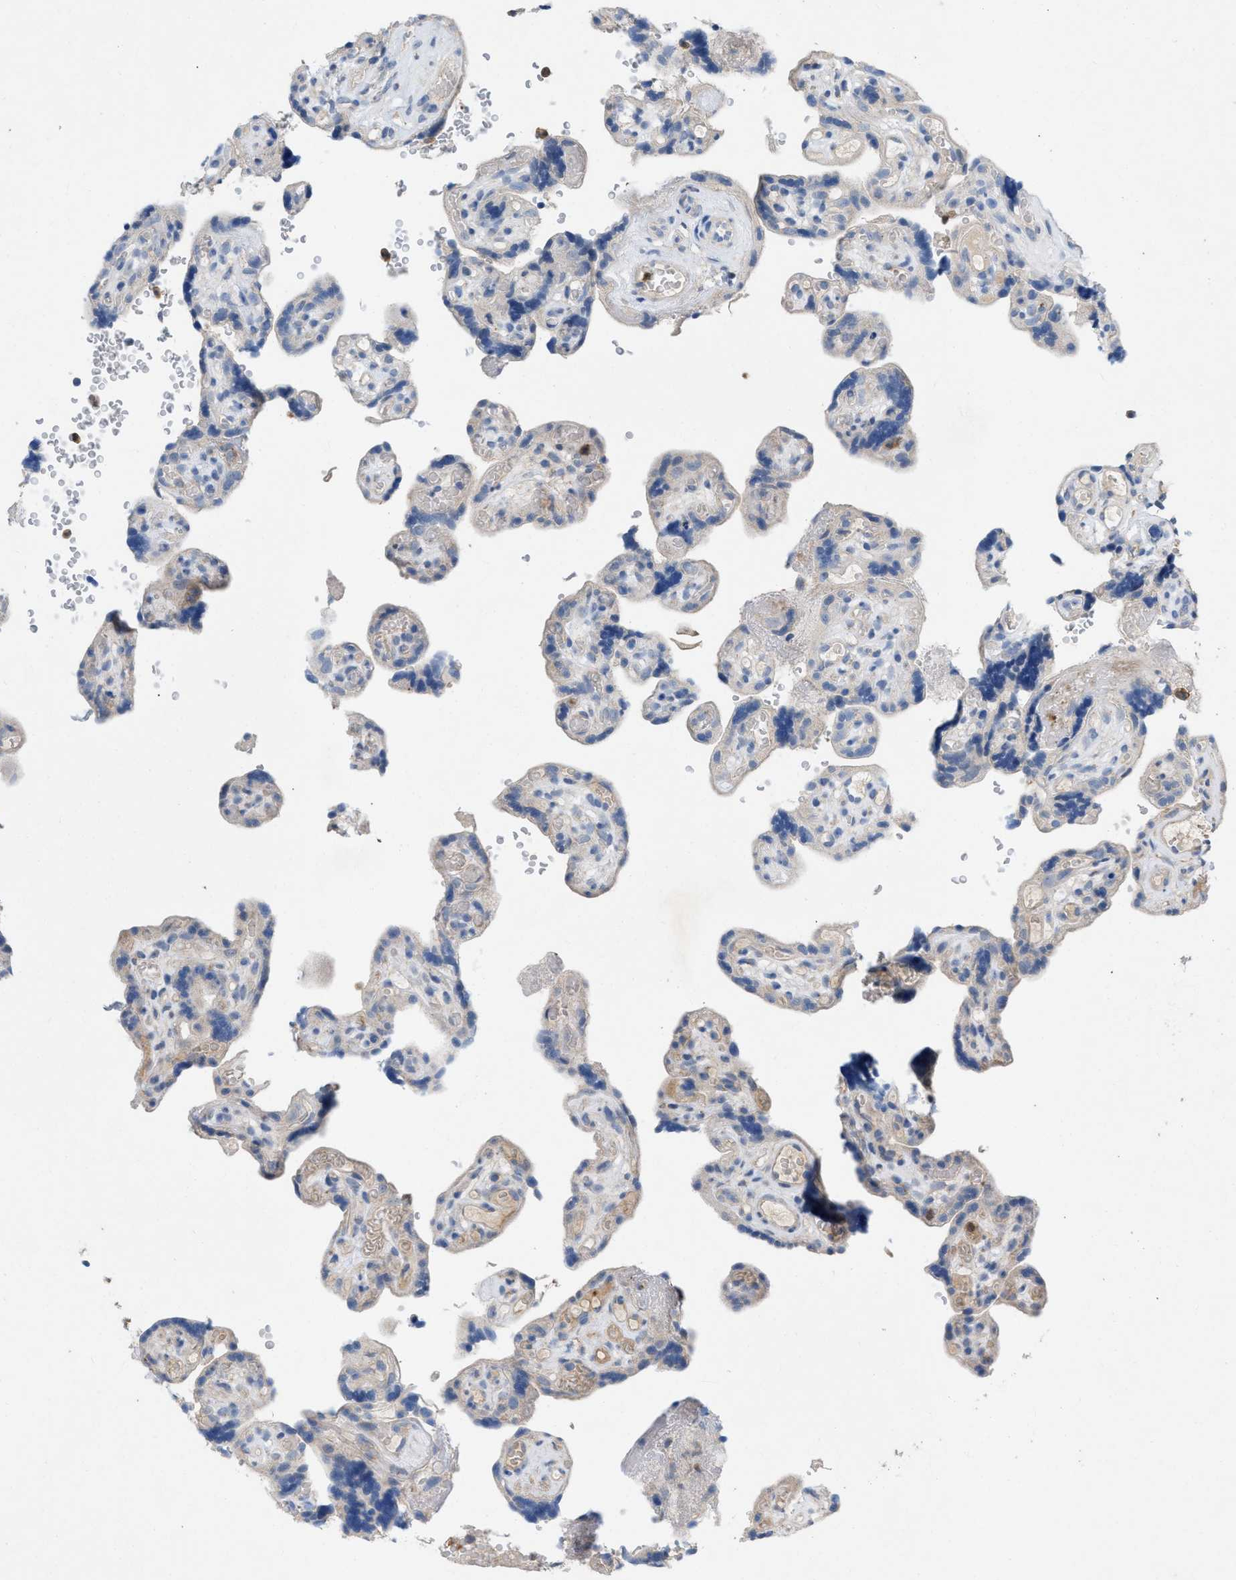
{"staining": {"intensity": "weak", "quantity": "<25%", "location": "cytoplasmic/membranous"}, "tissue": "placenta", "cell_type": "Decidual cells", "image_type": "normal", "snomed": [{"axis": "morphology", "description": "Normal tissue, NOS"}, {"axis": "topography", "description": "Placenta"}], "caption": "Immunohistochemical staining of benign placenta demonstrates no significant expression in decidual cells. (Stains: DAB immunohistochemistry (IHC) with hematoxylin counter stain, Microscopy: brightfield microscopy at high magnification).", "gene": "PLPPR5", "patient": {"sex": "female", "age": 30}}